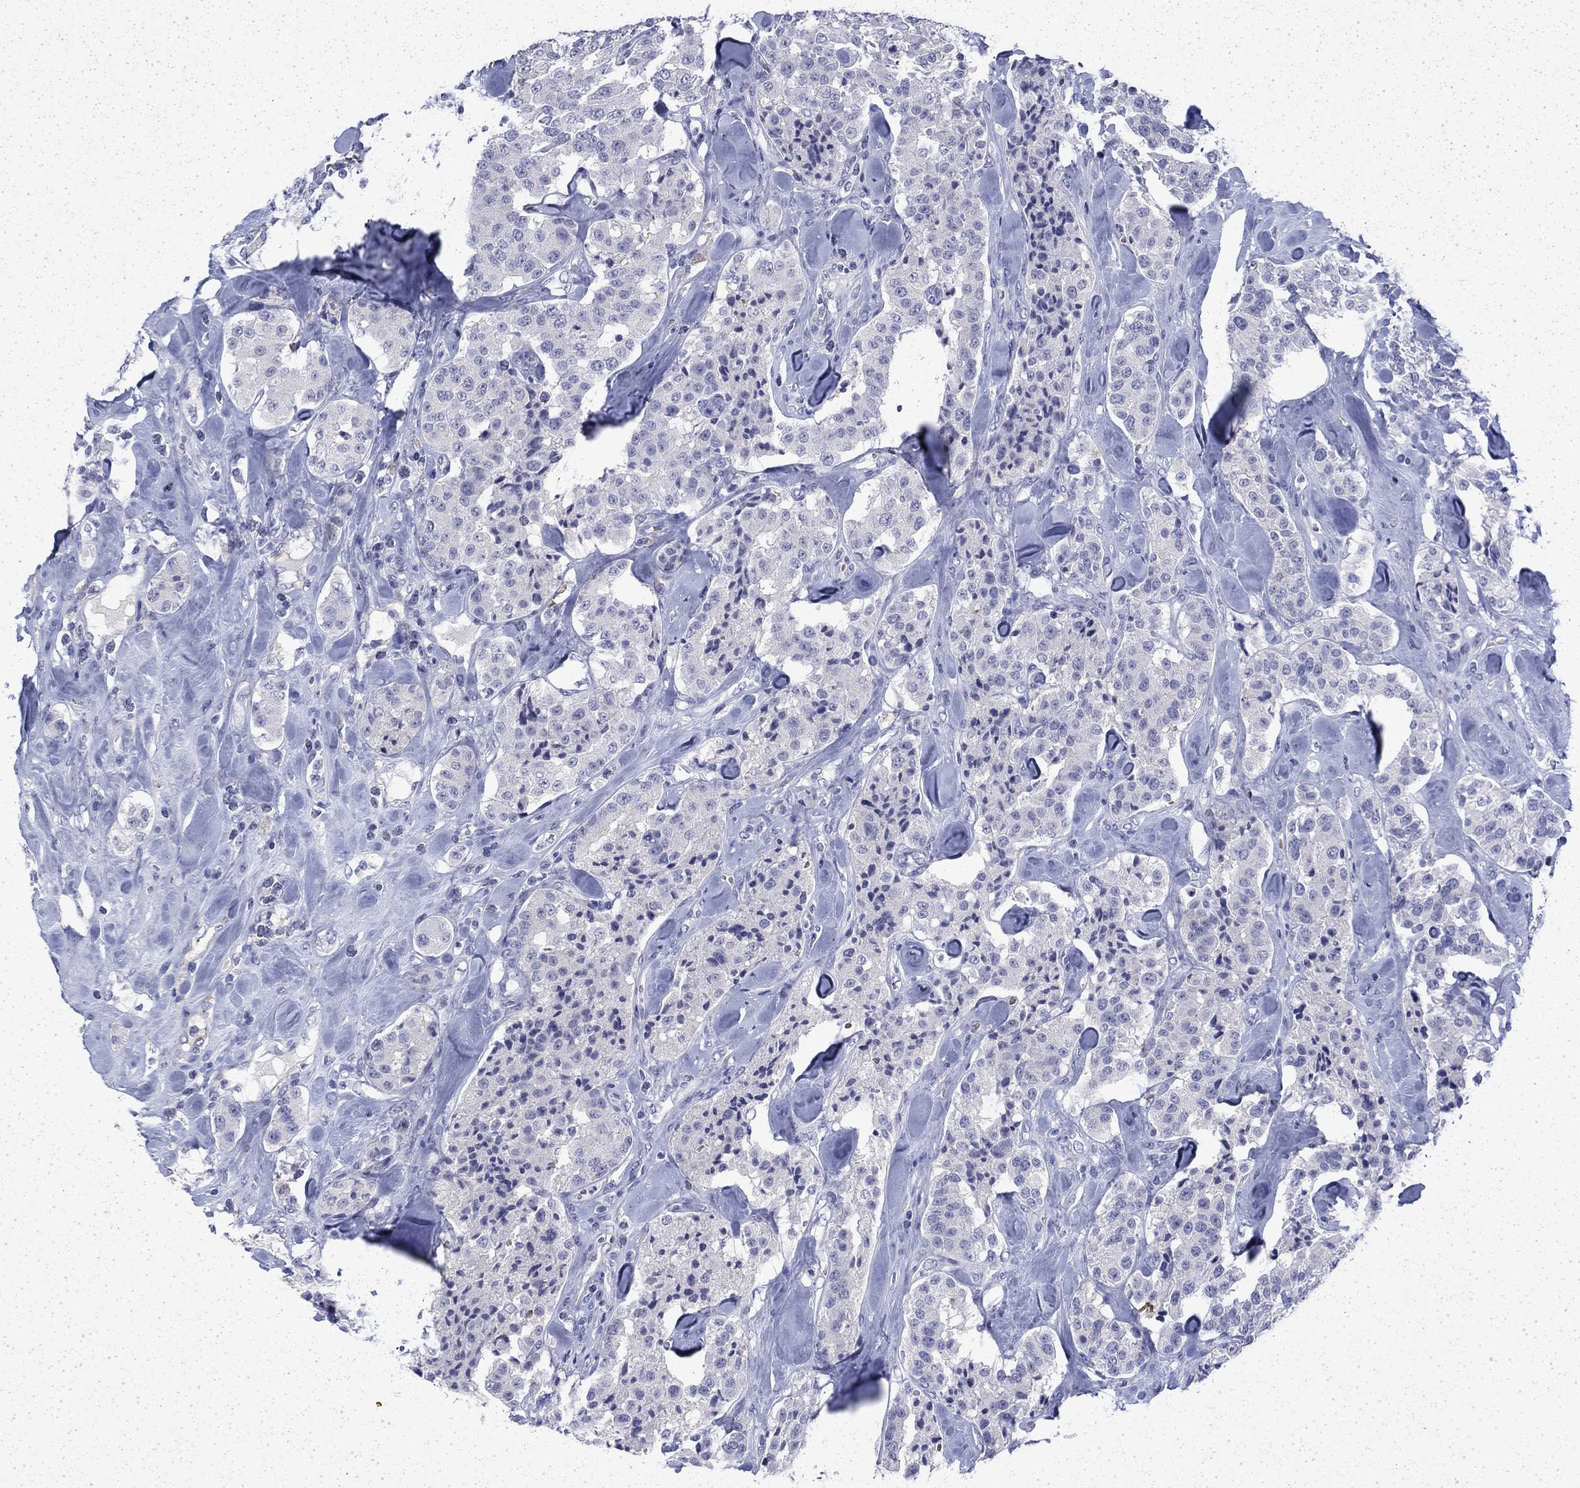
{"staining": {"intensity": "negative", "quantity": "none", "location": "none"}, "tissue": "carcinoid", "cell_type": "Tumor cells", "image_type": "cancer", "snomed": [{"axis": "morphology", "description": "Carcinoid, malignant, NOS"}, {"axis": "topography", "description": "Pancreas"}], "caption": "An immunohistochemistry (IHC) image of carcinoid is shown. There is no staining in tumor cells of carcinoid.", "gene": "ENPP6", "patient": {"sex": "male", "age": 41}}